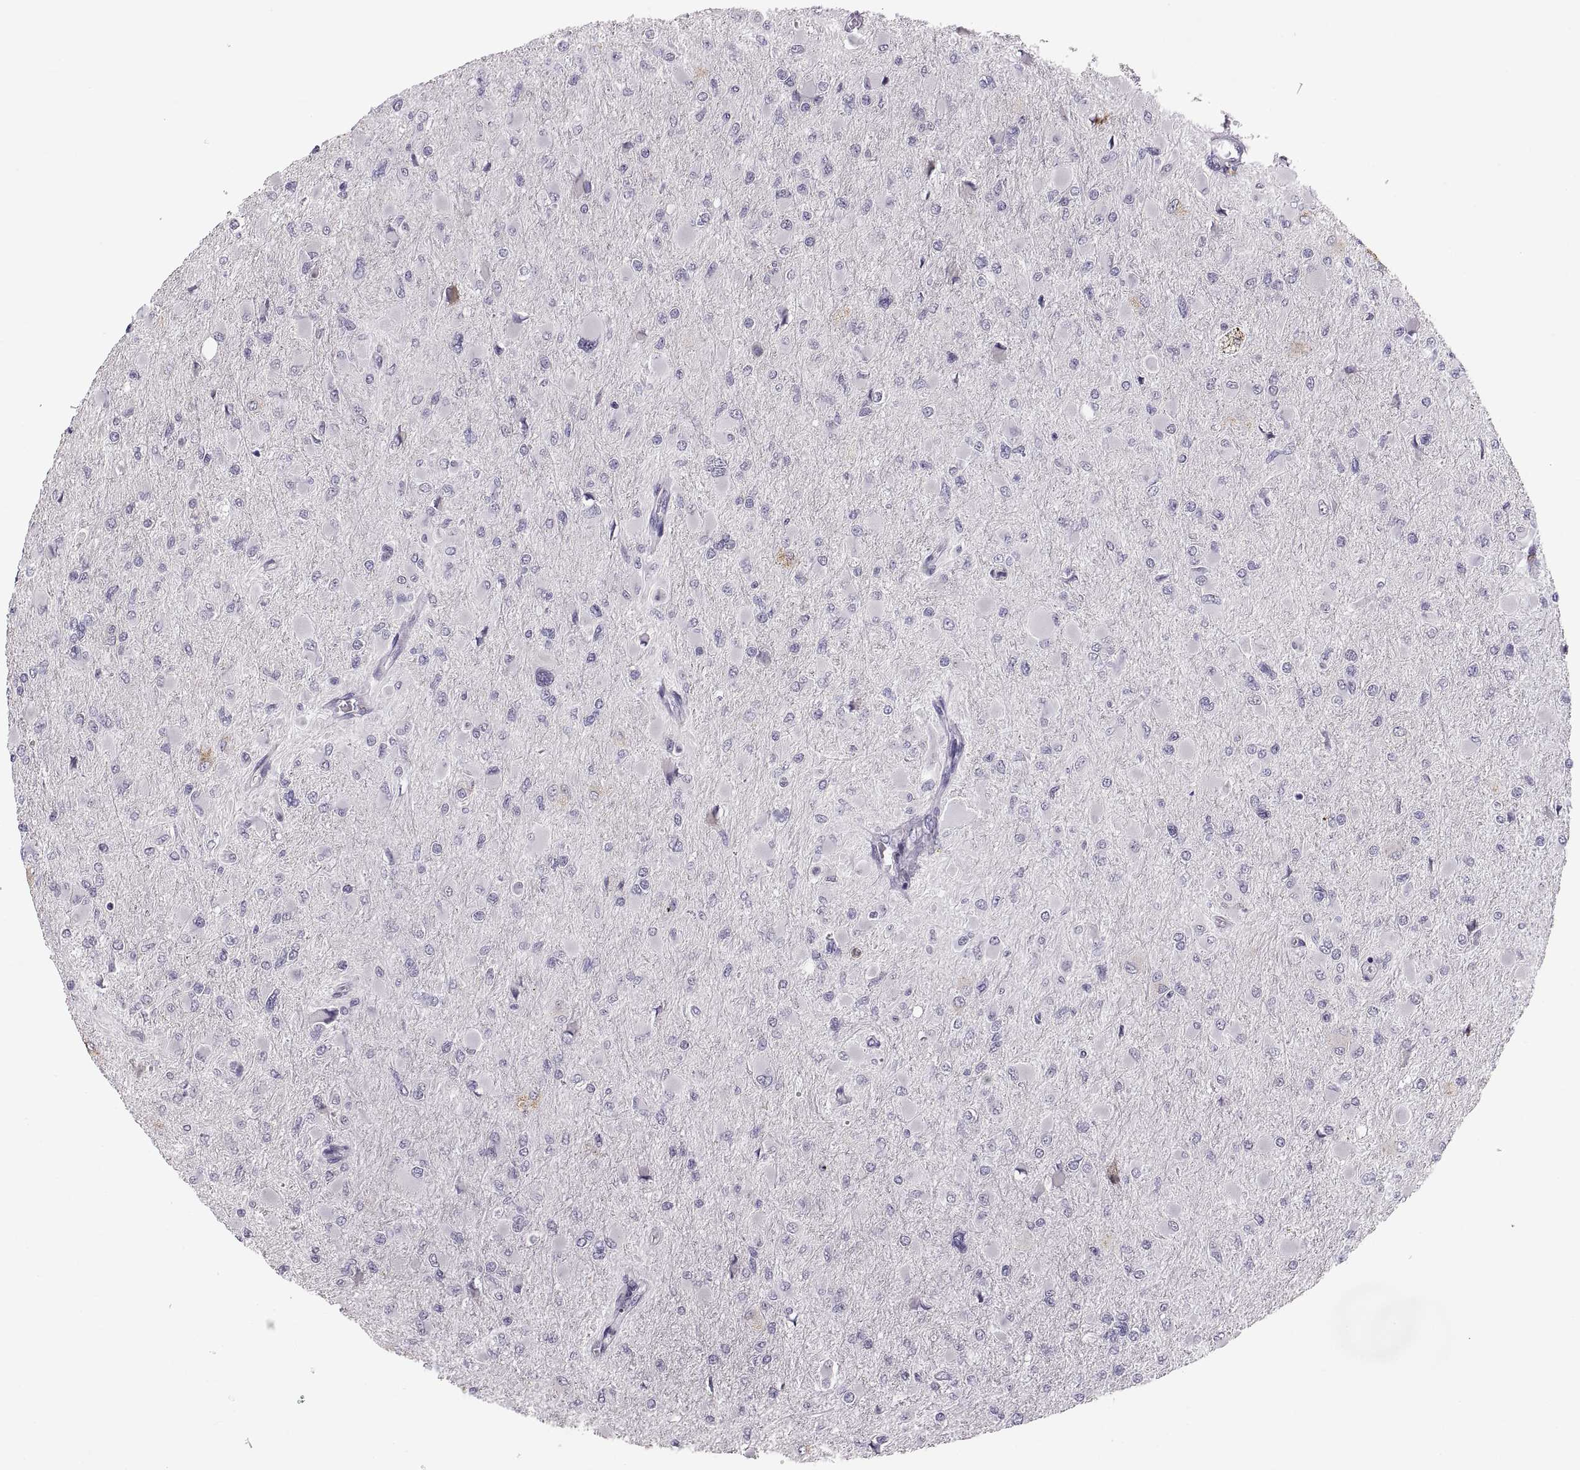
{"staining": {"intensity": "negative", "quantity": "none", "location": "none"}, "tissue": "glioma", "cell_type": "Tumor cells", "image_type": "cancer", "snomed": [{"axis": "morphology", "description": "Glioma, malignant, High grade"}, {"axis": "topography", "description": "Cerebral cortex"}], "caption": "Immunohistochemical staining of human malignant glioma (high-grade) displays no significant positivity in tumor cells. (DAB IHC visualized using brightfield microscopy, high magnification).", "gene": "MAGEB18", "patient": {"sex": "female", "age": 36}}